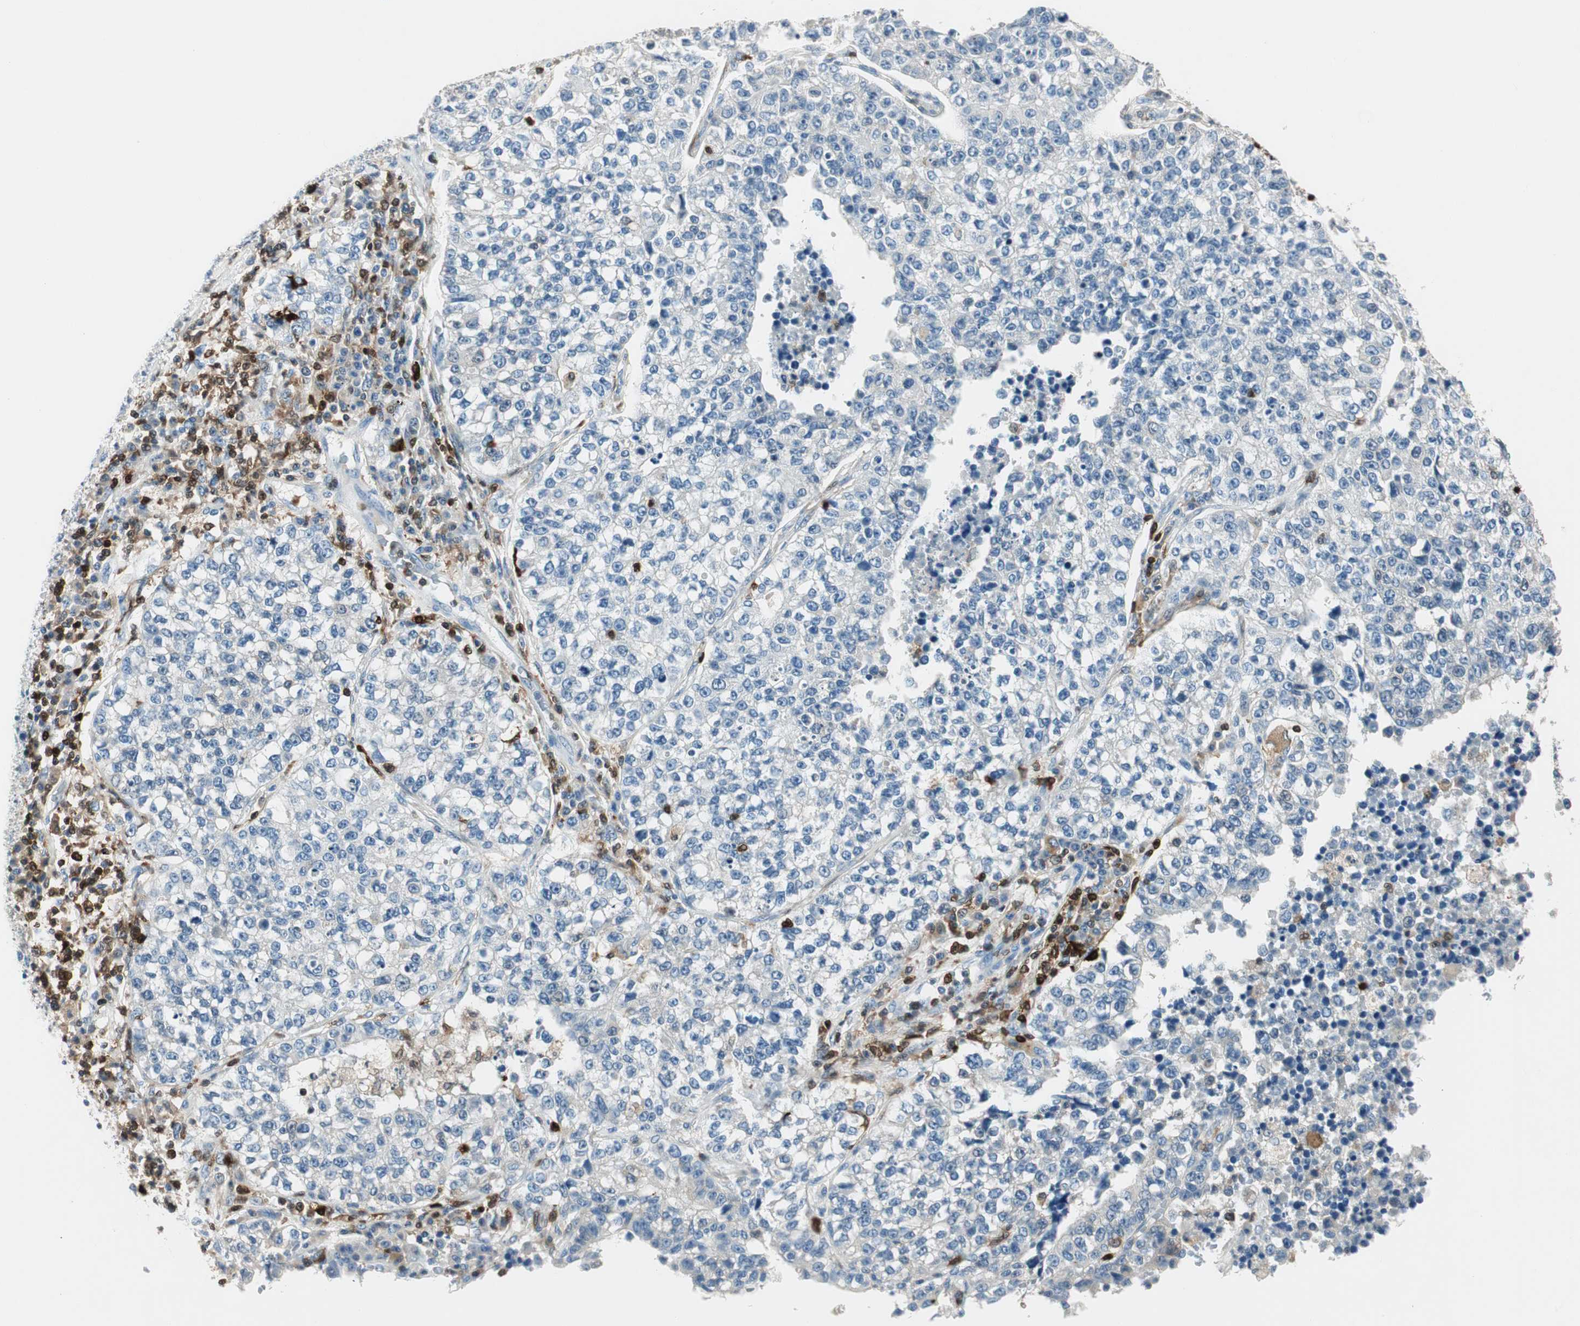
{"staining": {"intensity": "negative", "quantity": "none", "location": "none"}, "tissue": "lung cancer", "cell_type": "Tumor cells", "image_type": "cancer", "snomed": [{"axis": "morphology", "description": "Adenocarcinoma, NOS"}, {"axis": "topography", "description": "Lung"}], "caption": "This is an immunohistochemistry (IHC) micrograph of lung adenocarcinoma. There is no positivity in tumor cells.", "gene": "COTL1", "patient": {"sex": "male", "age": 49}}